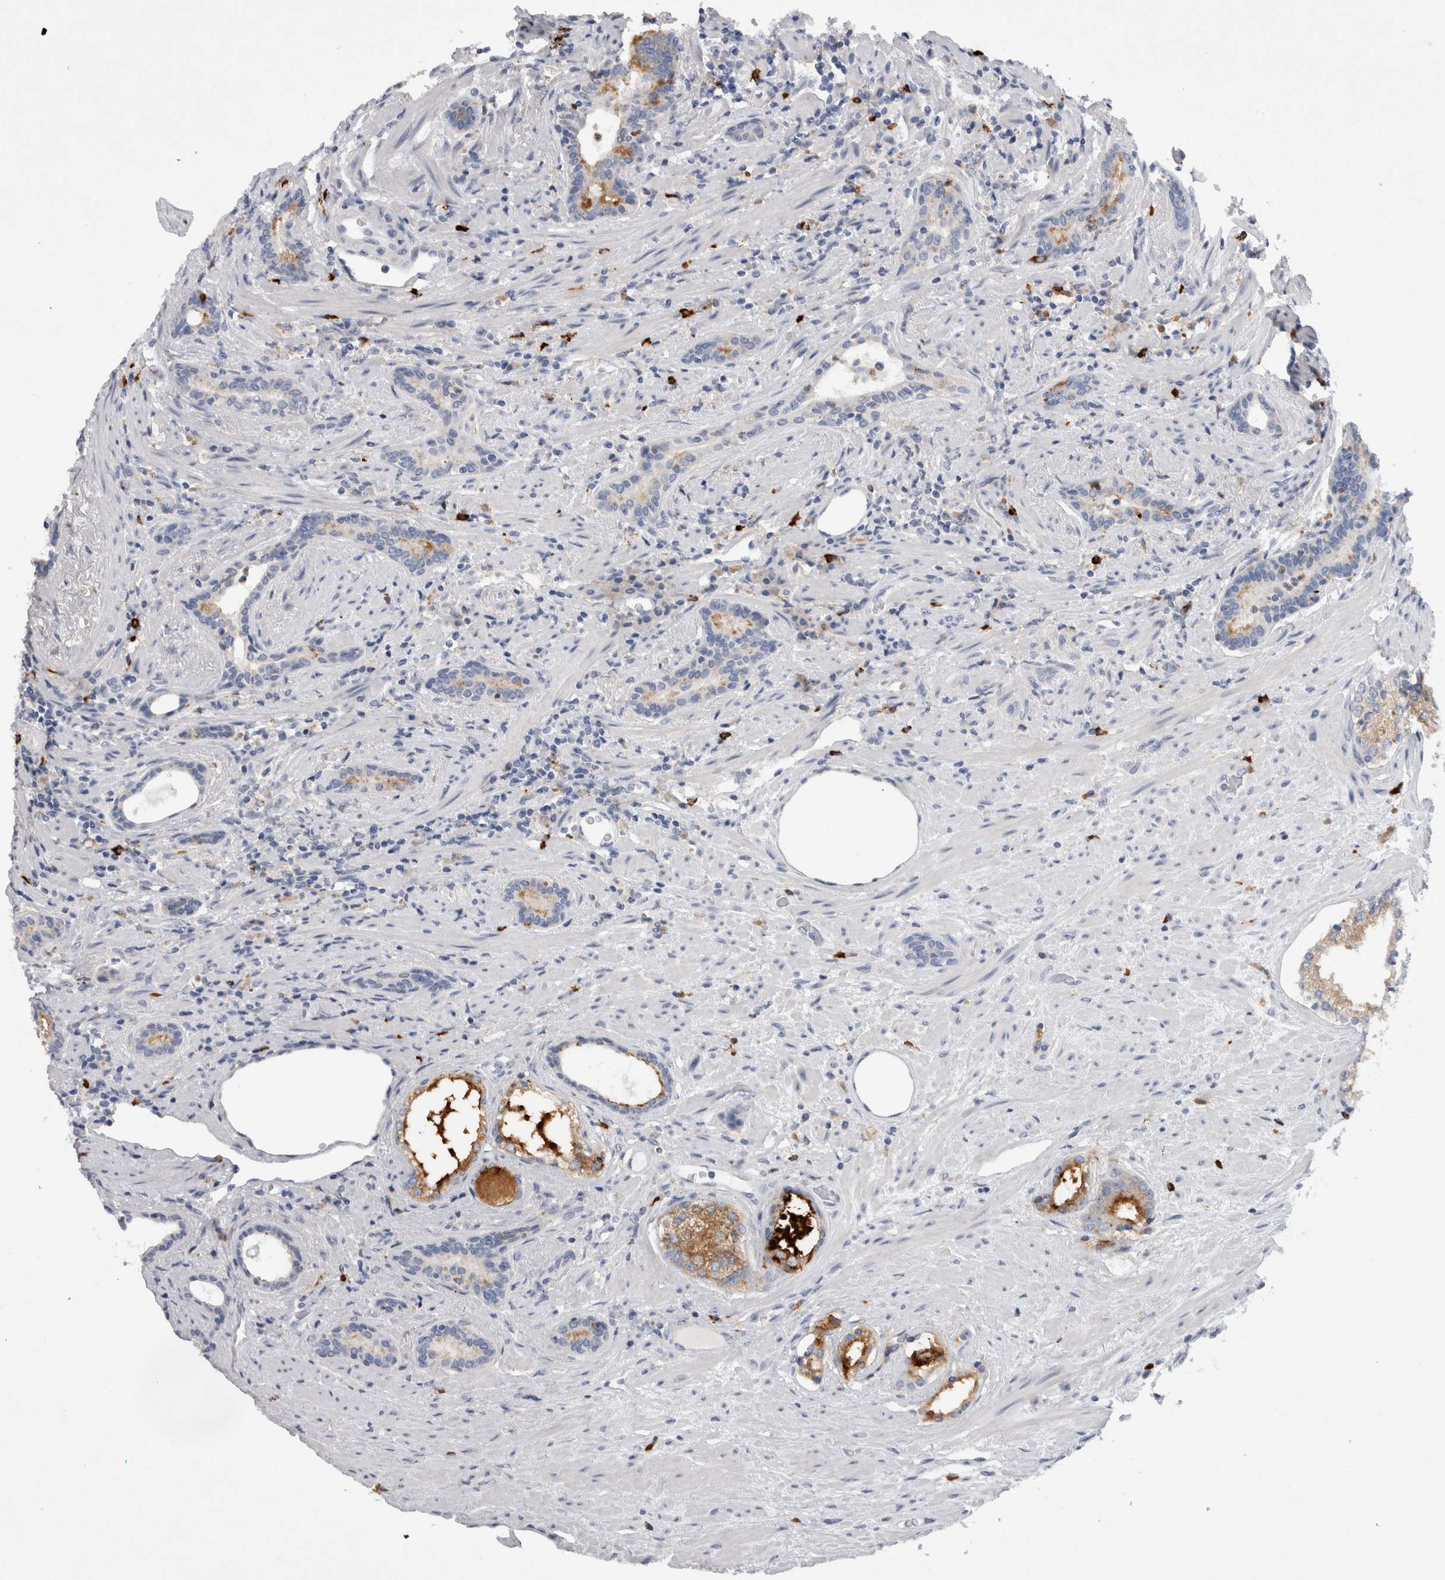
{"staining": {"intensity": "moderate", "quantity": "25%-75%", "location": "cytoplasmic/membranous"}, "tissue": "prostate cancer", "cell_type": "Tumor cells", "image_type": "cancer", "snomed": [{"axis": "morphology", "description": "Adenocarcinoma, High grade"}, {"axis": "topography", "description": "Prostate"}], "caption": "Immunohistochemistry (IHC) staining of prostate adenocarcinoma (high-grade), which exhibits medium levels of moderate cytoplasmic/membranous staining in approximately 25%-75% of tumor cells indicating moderate cytoplasmic/membranous protein staining. The staining was performed using DAB (3,3'-diaminobenzidine) (brown) for protein detection and nuclei were counterstained in hematoxylin (blue).", "gene": "CD63", "patient": {"sex": "male", "age": 71}}